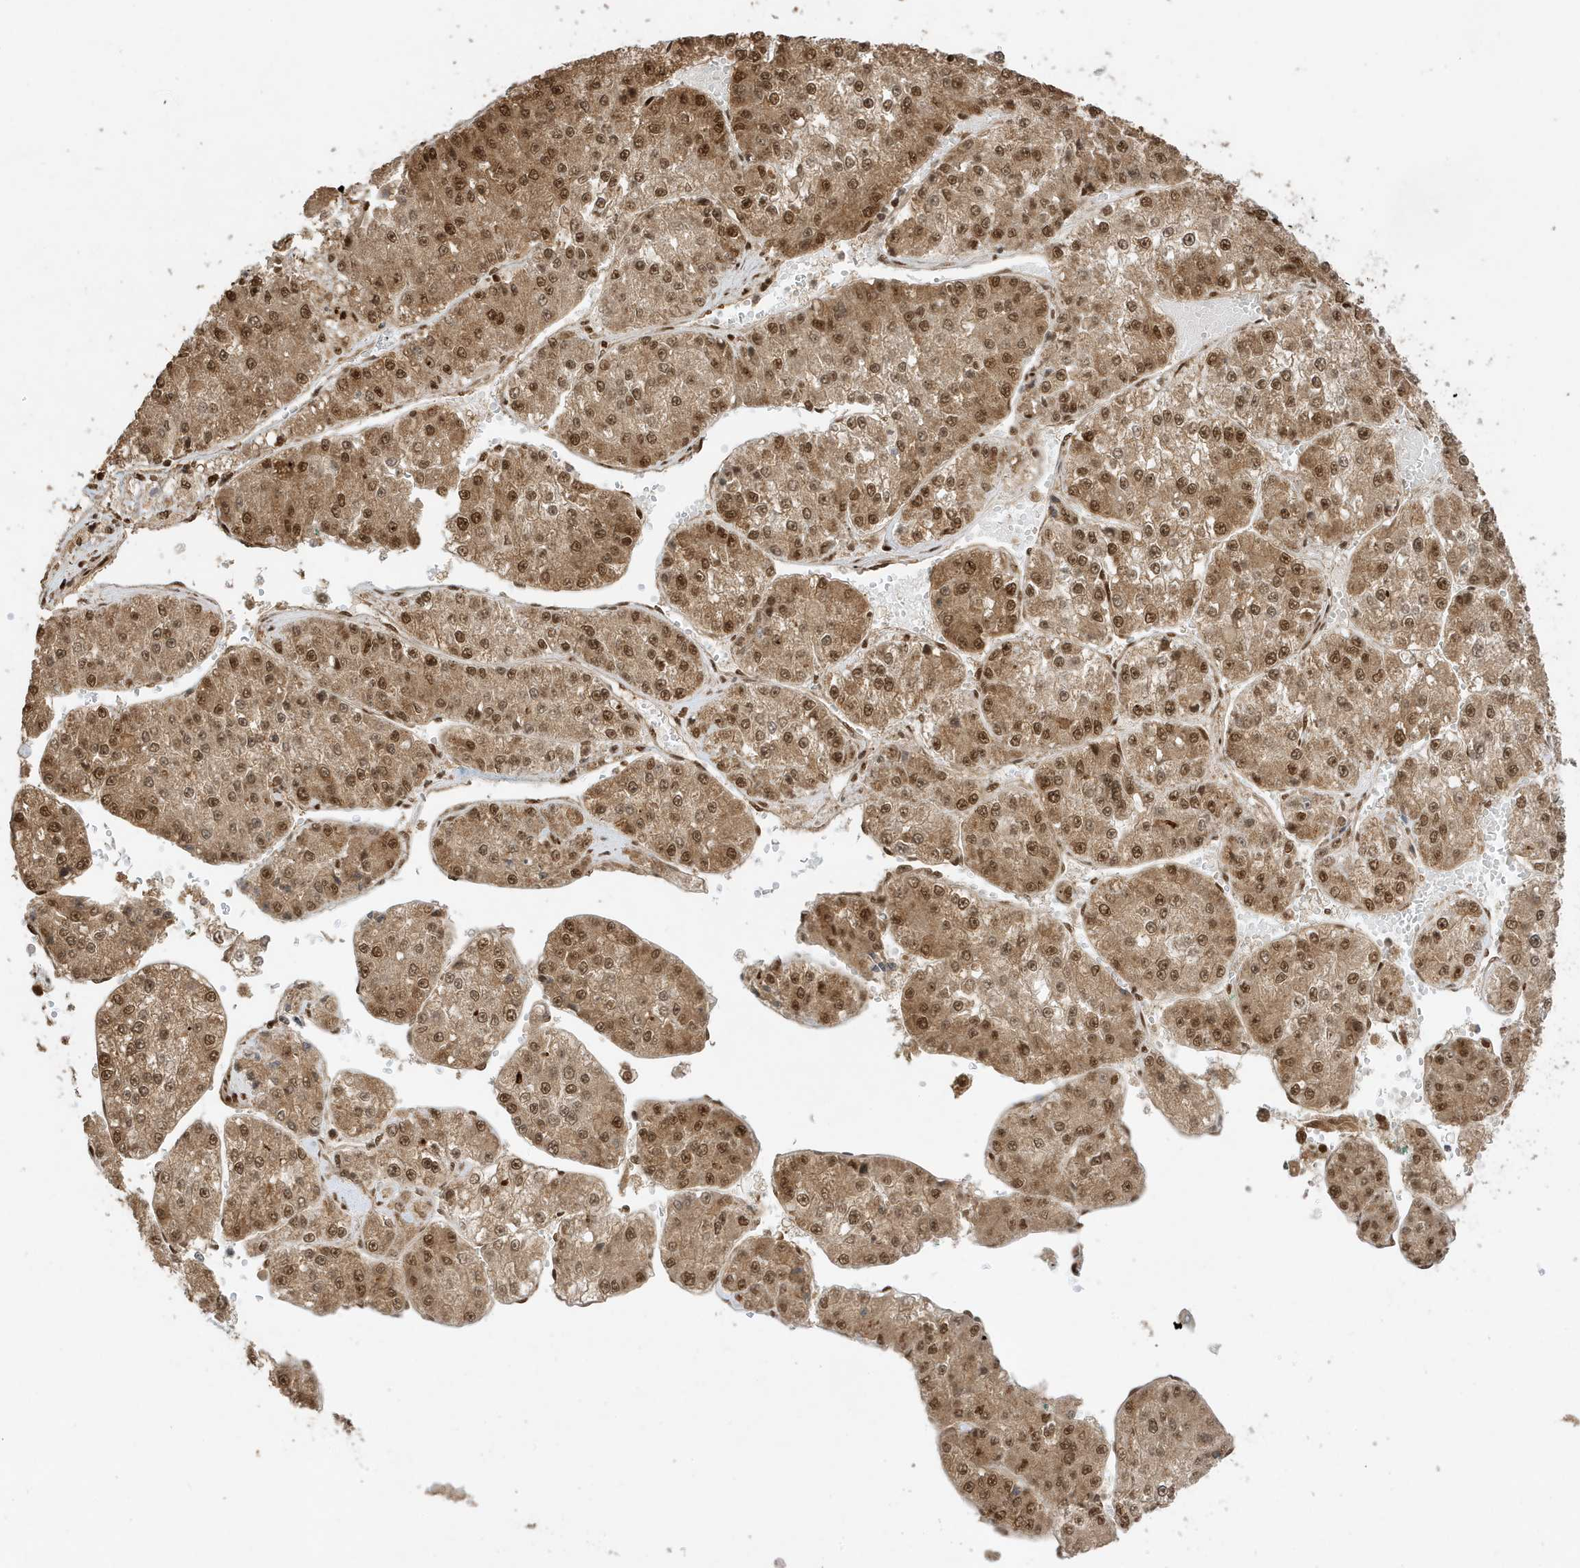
{"staining": {"intensity": "moderate", "quantity": ">75%", "location": "cytoplasmic/membranous,nuclear"}, "tissue": "liver cancer", "cell_type": "Tumor cells", "image_type": "cancer", "snomed": [{"axis": "morphology", "description": "Carcinoma, Hepatocellular, NOS"}, {"axis": "topography", "description": "Liver"}], "caption": "Immunohistochemical staining of liver cancer displays moderate cytoplasmic/membranous and nuclear protein staining in approximately >75% of tumor cells.", "gene": "ZBTB41", "patient": {"sex": "female", "age": 73}}